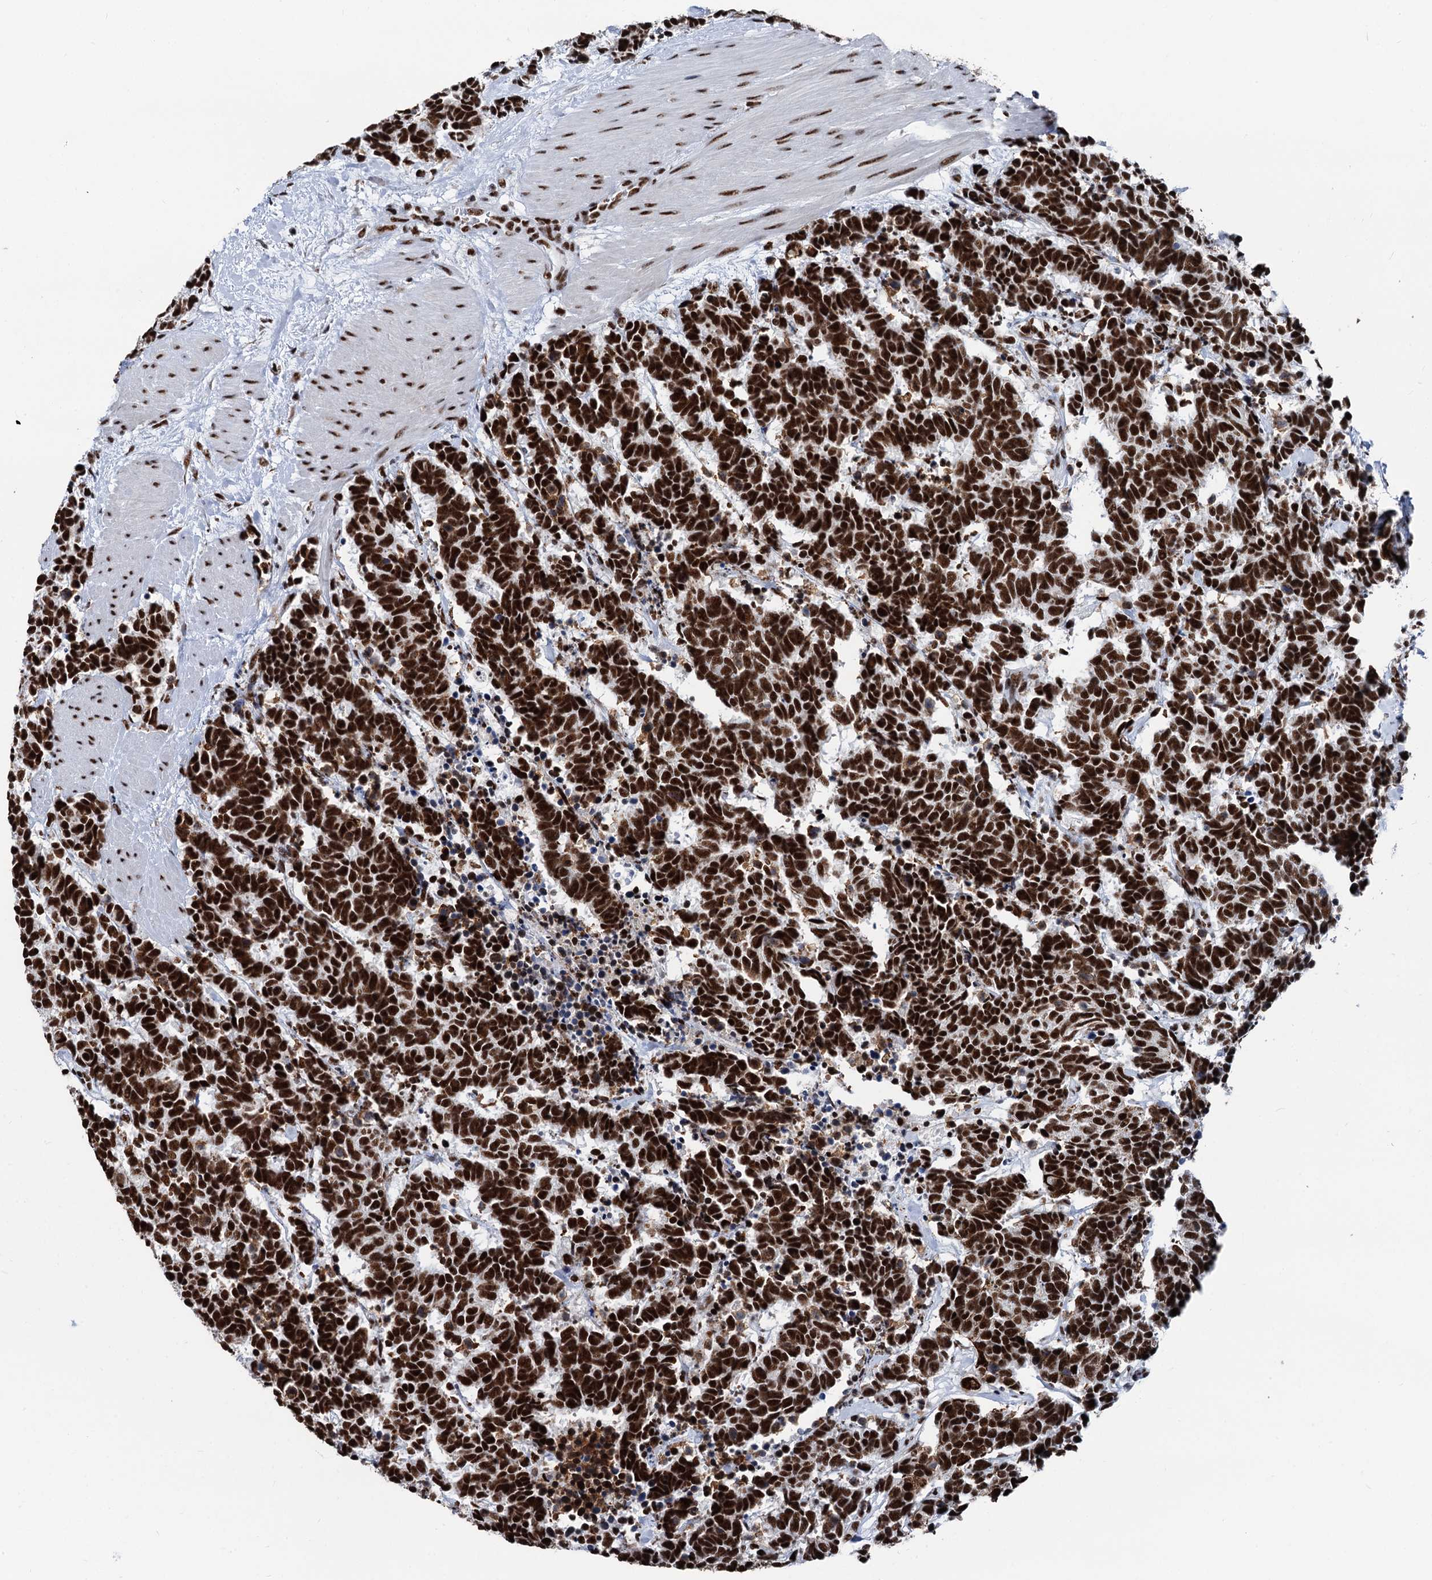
{"staining": {"intensity": "strong", "quantity": ">75%", "location": "nuclear"}, "tissue": "carcinoid", "cell_type": "Tumor cells", "image_type": "cancer", "snomed": [{"axis": "morphology", "description": "Carcinoma, NOS"}, {"axis": "morphology", "description": "Carcinoid, malignant, NOS"}, {"axis": "topography", "description": "Urinary bladder"}], "caption": "This is a histology image of immunohistochemistry (IHC) staining of carcinoma, which shows strong positivity in the nuclear of tumor cells.", "gene": "DDX23", "patient": {"sex": "male", "age": 57}}